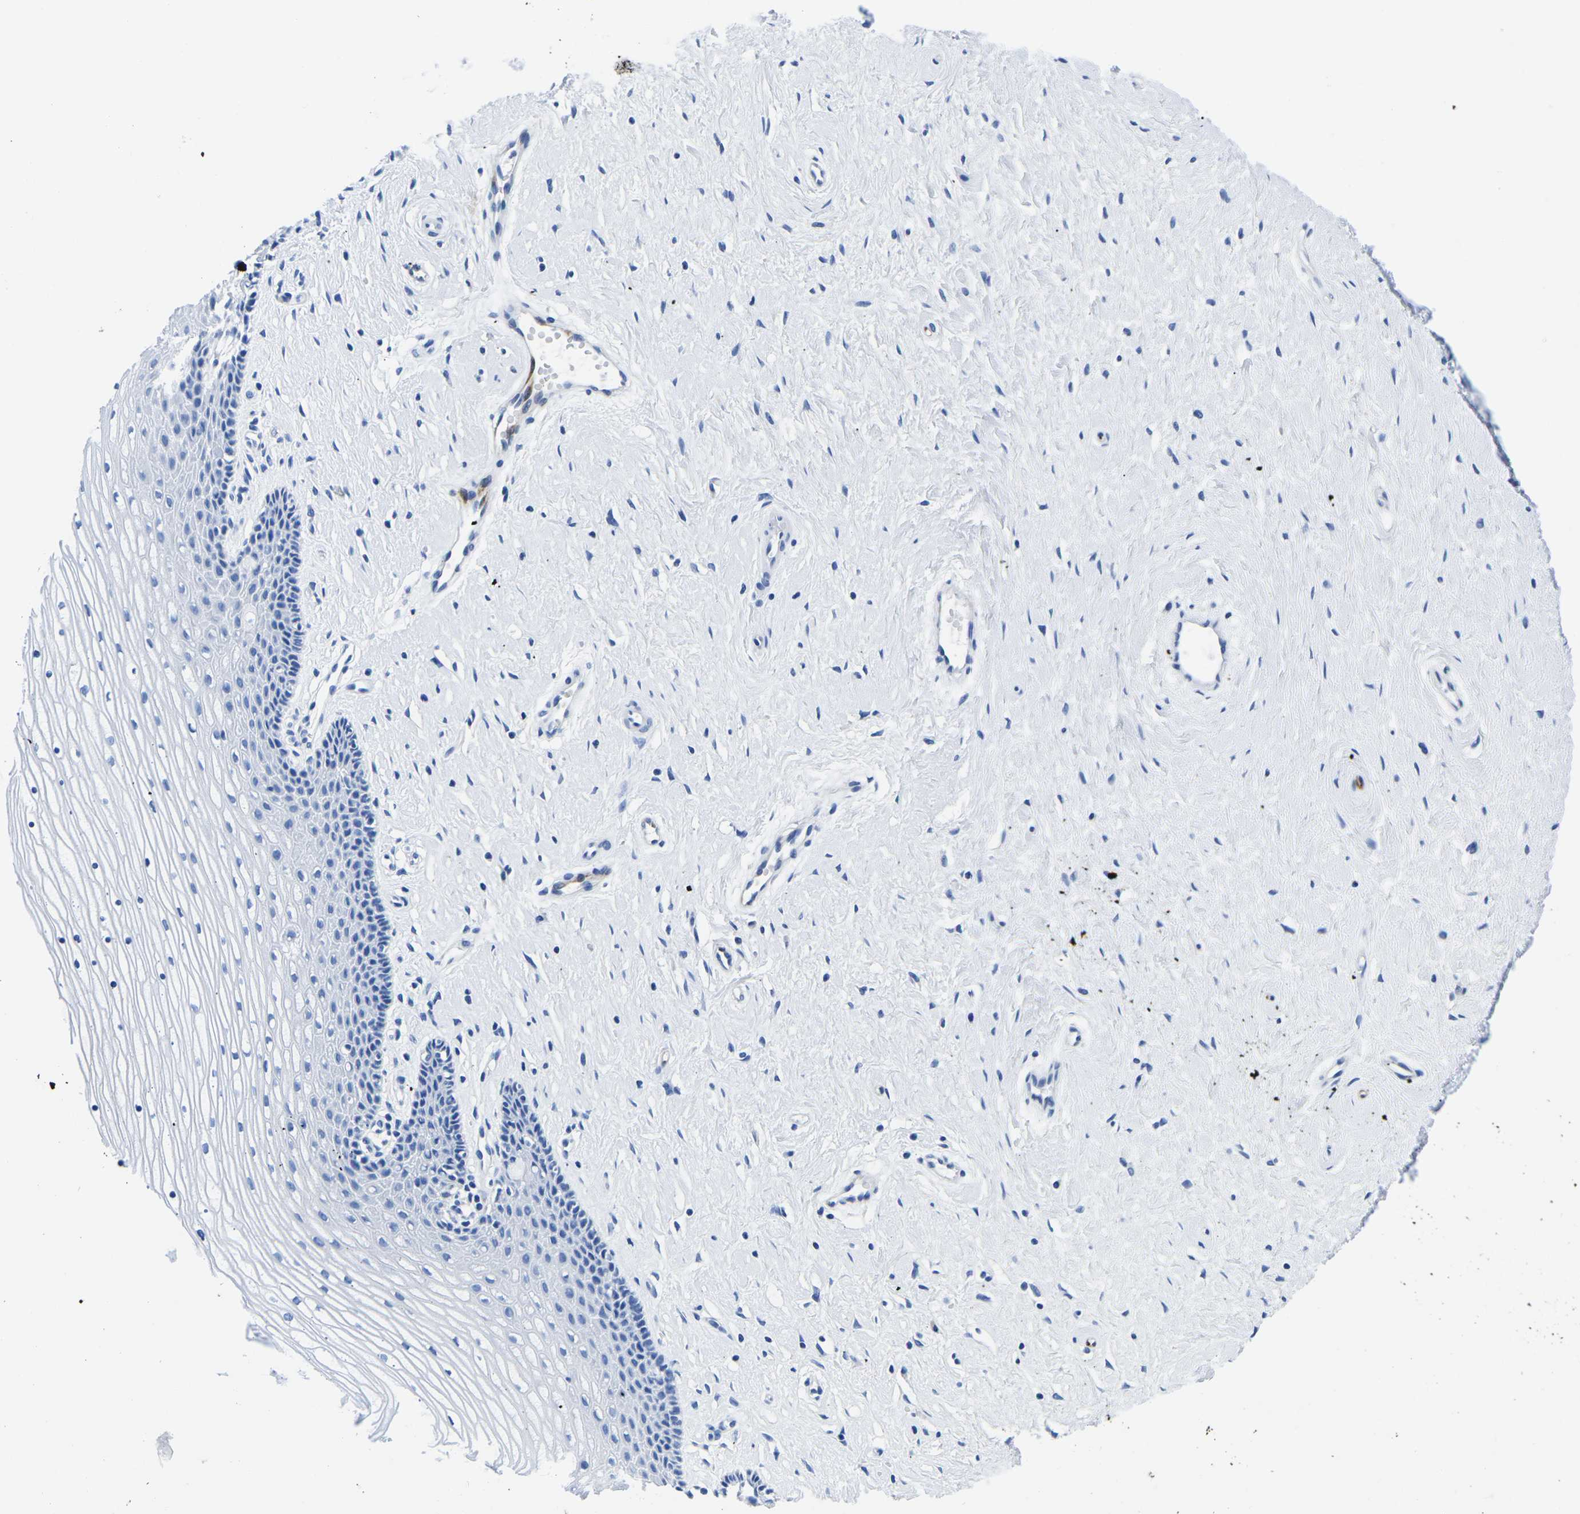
{"staining": {"intensity": "negative", "quantity": "none", "location": "none"}, "tissue": "cervix", "cell_type": "Squamous epithelial cells", "image_type": "normal", "snomed": [{"axis": "morphology", "description": "Normal tissue, NOS"}, {"axis": "topography", "description": "Cervix"}], "caption": "Immunohistochemistry (IHC) micrograph of normal cervix: human cervix stained with DAB demonstrates no significant protein expression in squamous epithelial cells.", "gene": "CYP1A2", "patient": {"sex": "female", "age": 39}}